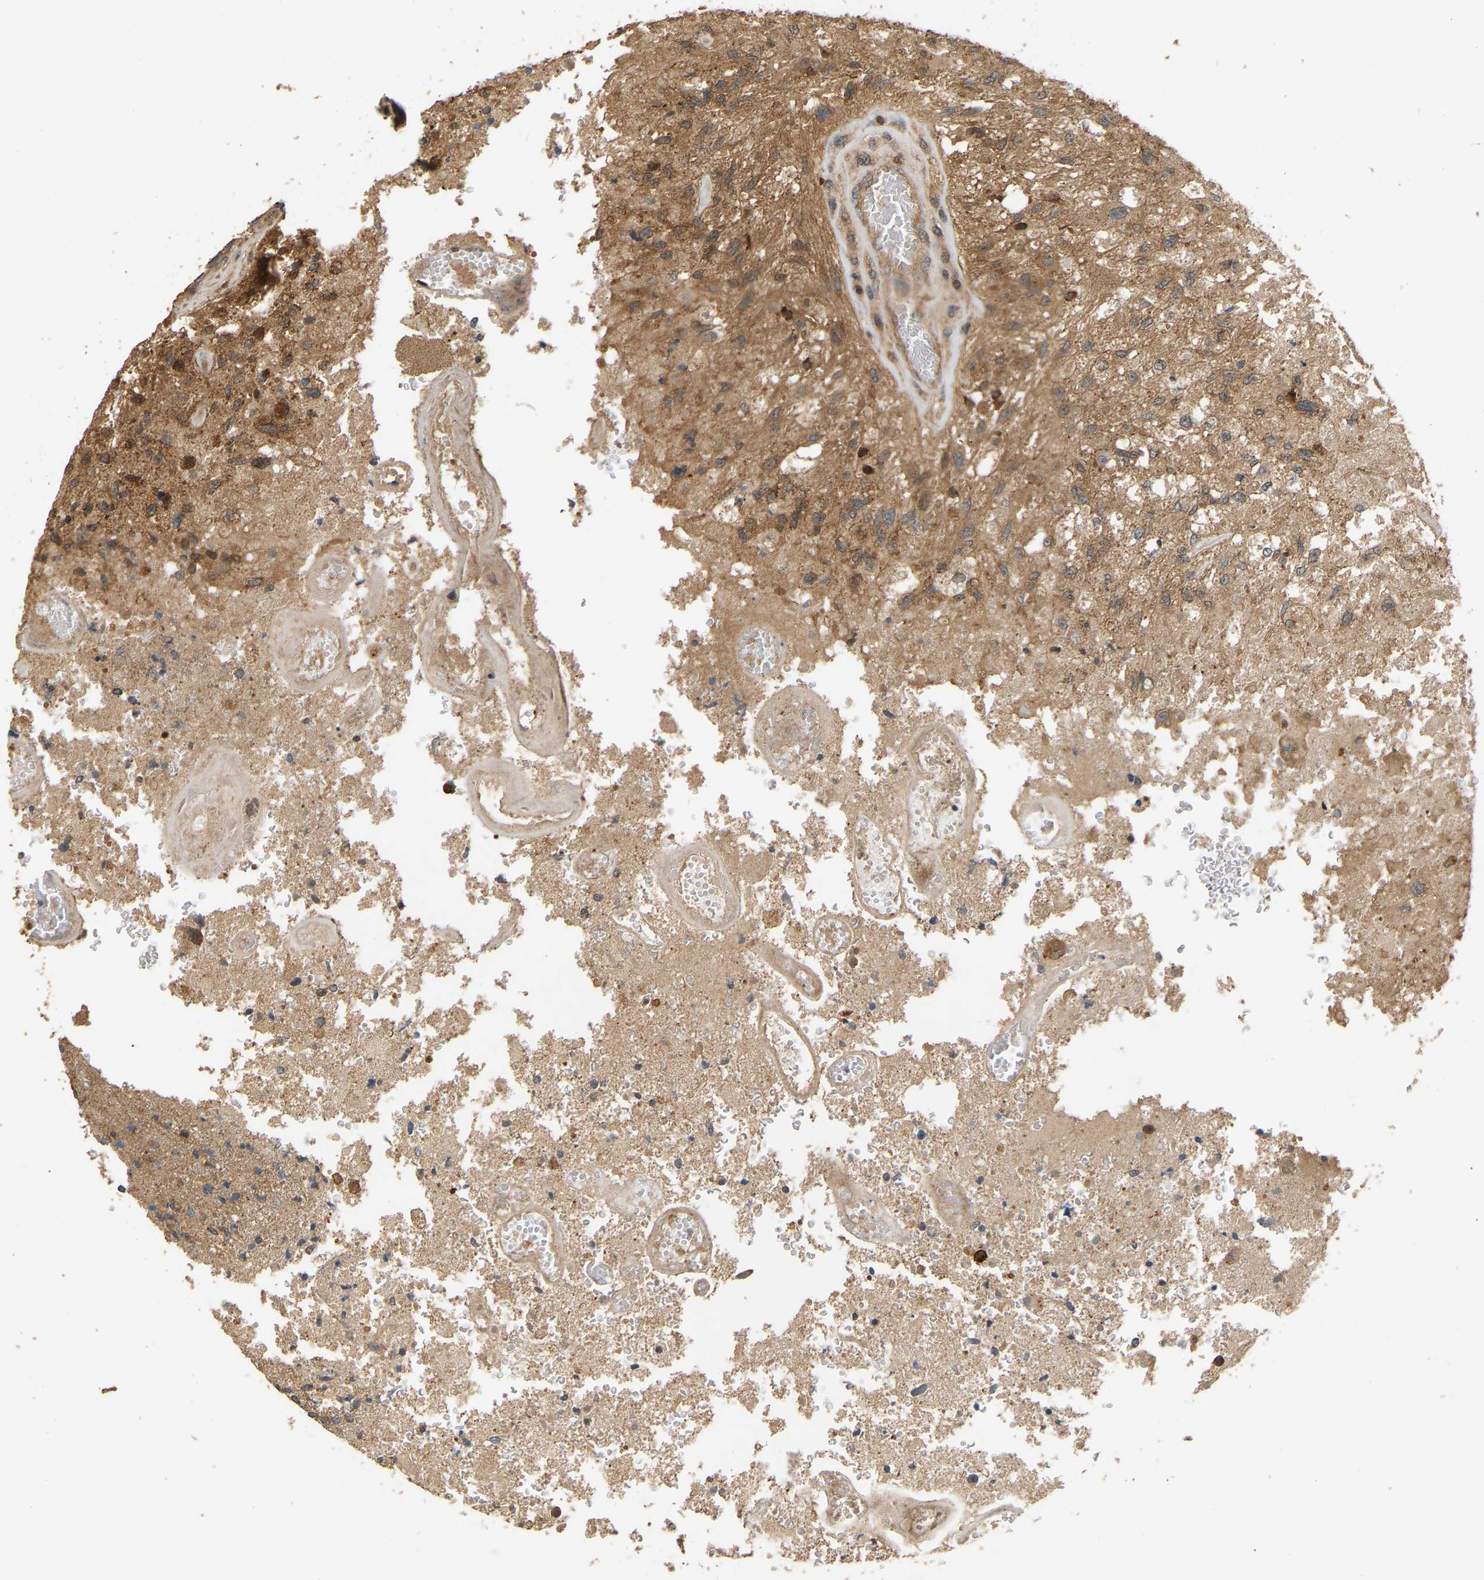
{"staining": {"intensity": "moderate", "quantity": ">75%", "location": "cytoplasmic/membranous"}, "tissue": "glioma", "cell_type": "Tumor cells", "image_type": "cancer", "snomed": [{"axis": "morphology", "description": "Normal tissue, NOS"}, {"axis": "morphology", "description": "Glioma, malignant, High grade"}, {"axis": "topography", "description": "Cerebral cortex"}], "caption": "This histopathology image displays immunohistochemistry staining of human malignant glioma (high-grade), with medium moderate cytoplasmic/membranous positivity in about >75% of tumor cells.", "gene": "GOPC", "patient": {"sex": "male", "age": 77}}